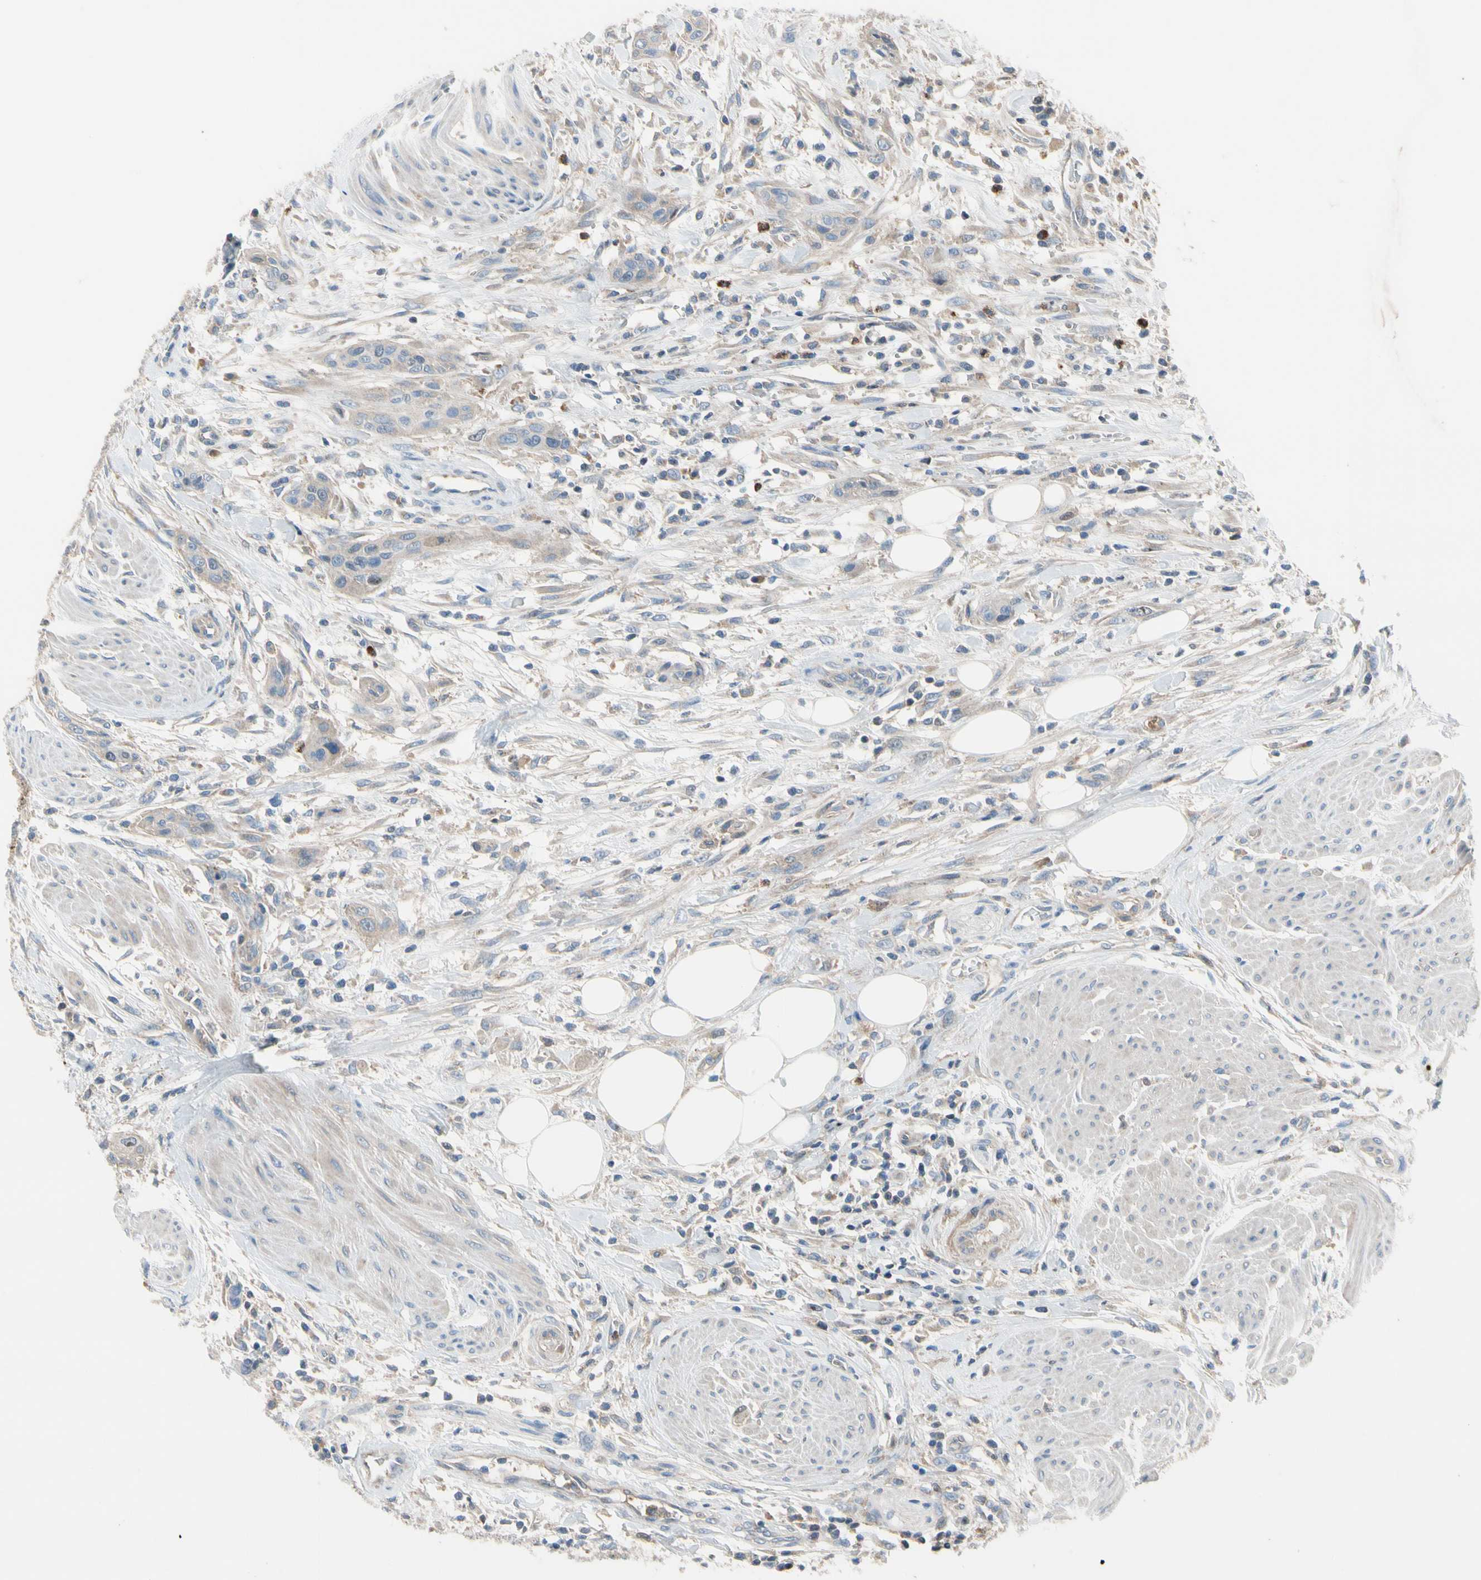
{"staining": {"intensity": "negative", "quantity": "none", "location": "none"}, "tissue": "urothelial cancer", "cell_type": "Tumor cells", "image_type": "cancer", "snomed": [{"axis": "morphology", "description": "Urothelial carcinoma, High grade"}, {"axis": "topography", "description": "Urinary bladder"}], "caption": "Immunohistochemistry histopathology image of neoplastic tissue: human urothelial carcinoma (high-grade) stained with DAB (3,3'-diaminobenzidine) displays no significant protein positivity in tumor cells.", "gene": "HJURP", "patient": {"sex": "male", "age": 35}}